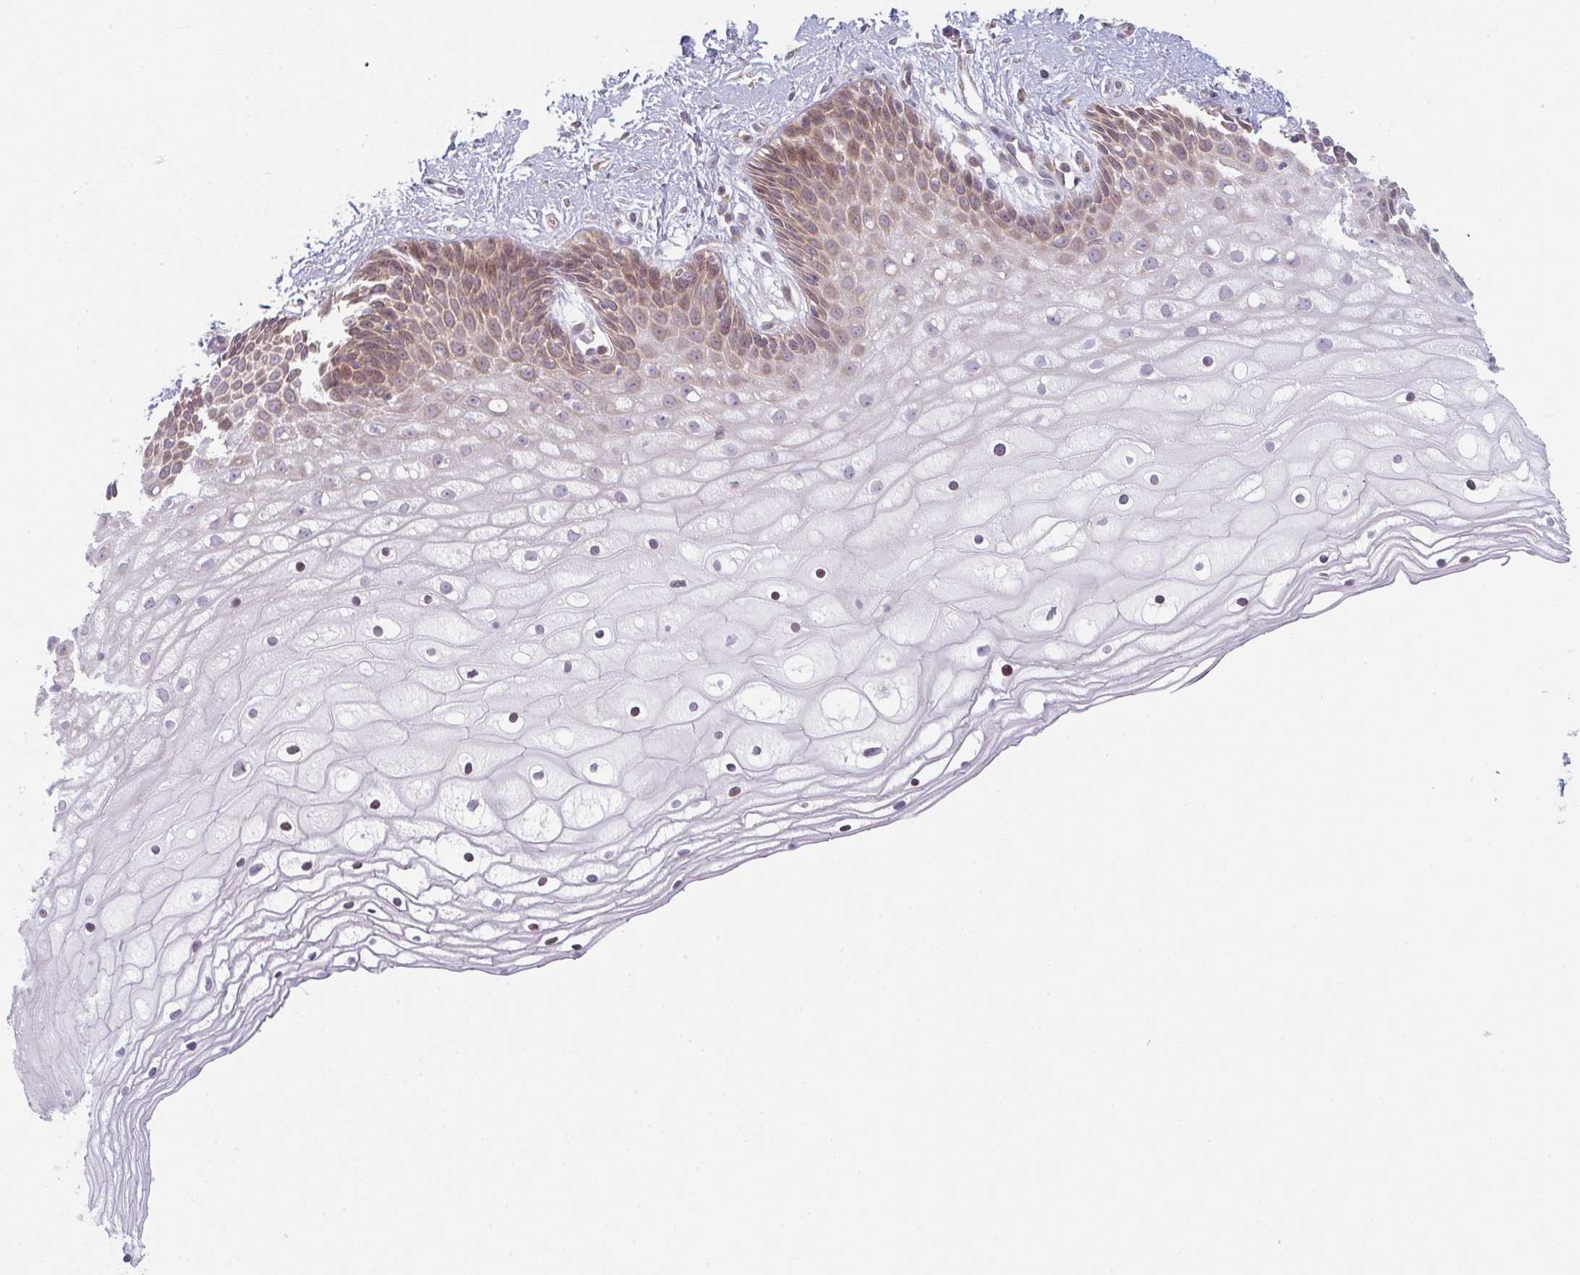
{"staining": {"intensity": "moderate", "quantity": "<25%", "location": "cytoplasmic/membranous"}, "tissue": "cervix", "cell_type": "Glandular cells", "image_type": "normal", "snomed": [{"axis": "morphology", "description": "Normal tissue, NOS"}, {"axis": "topography", "description": "Cervix"}], "caption": "Approximately <25% of glandular cells in normal cervix demonstrate moderate cytoplasmic/membranous protein staining as visualized by brown immunohistochemical staining.", "gene": "TMEM237", "patient": {"sex": "female", "age": 36}}